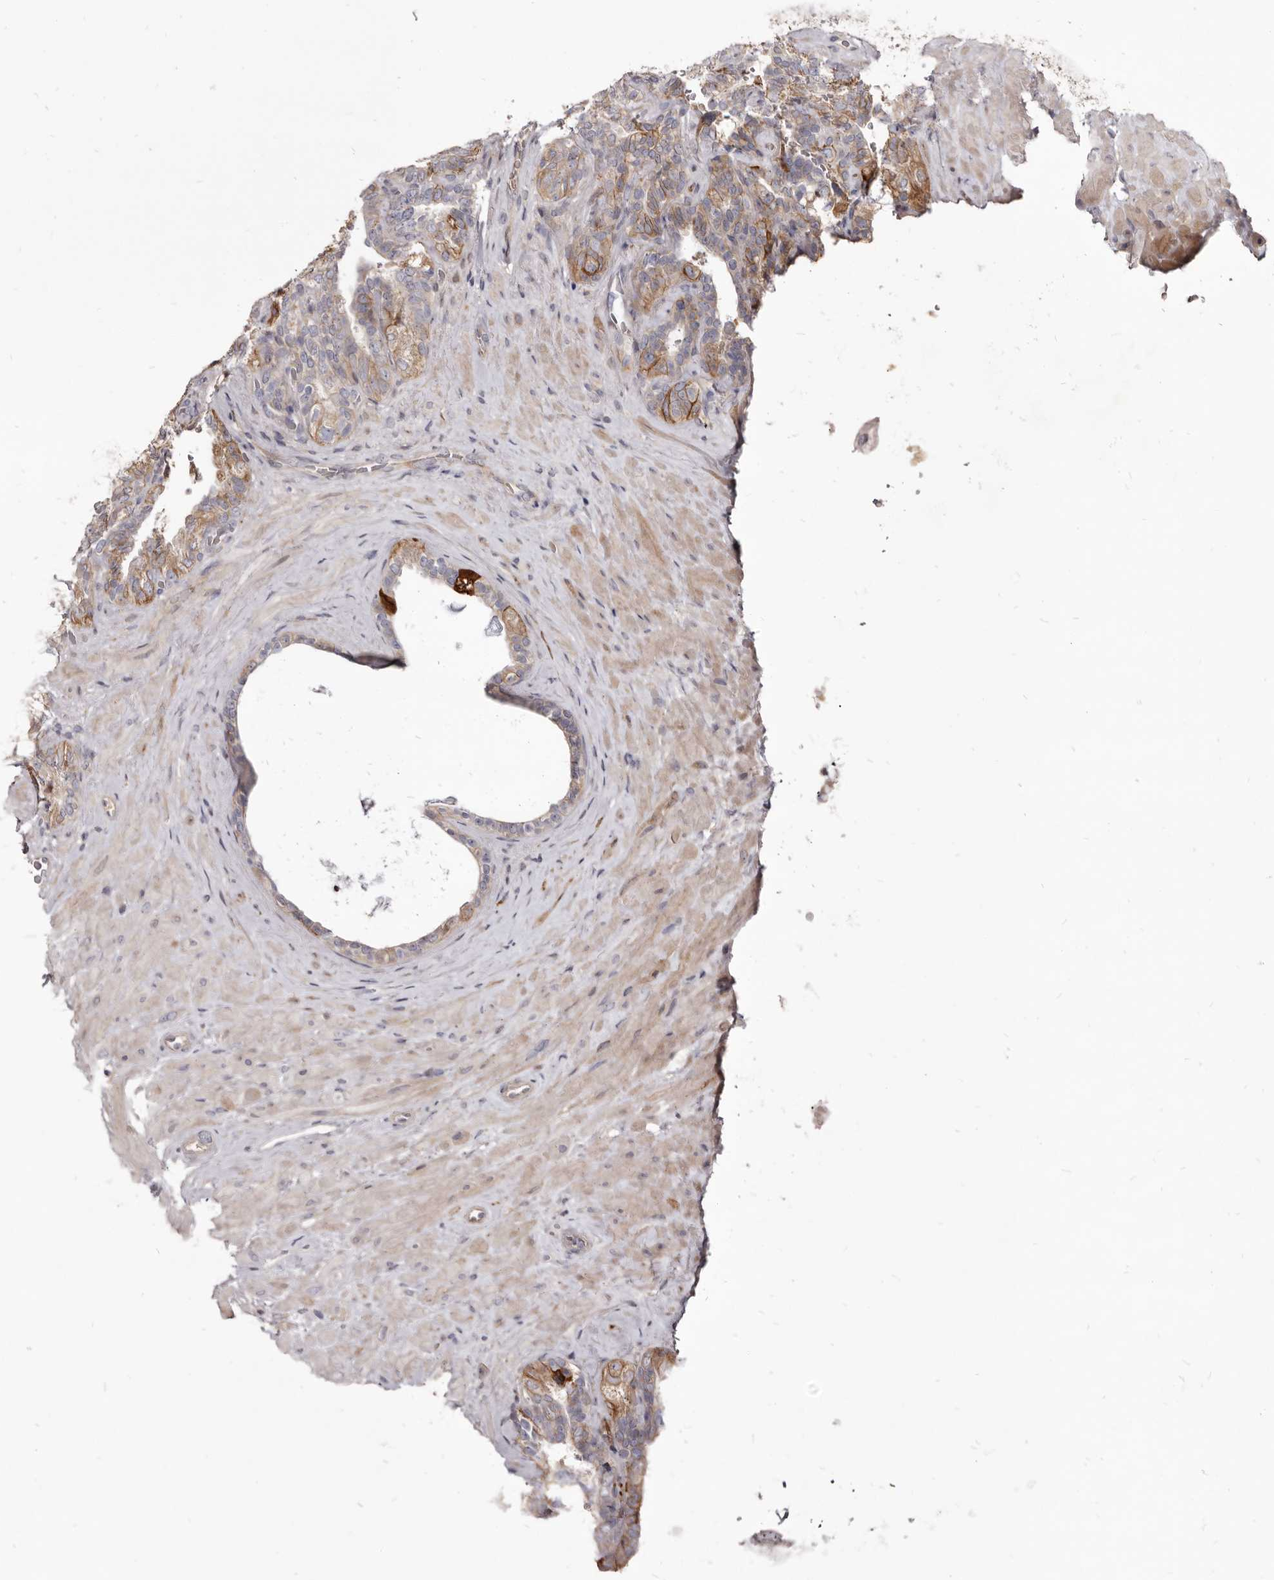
{"staining": {"intensity": "moderate", "quantity": ">75%", "location": "cytoplasmic/membranous"}, "tissue": "seminal vesicle", "cell_type": "Glandular cells", "image_type": "normal", "snomed": [{"axis": "morphology", "description": "Normal tissue, NOS"}, {"axis": "topography", "description": "Prostate"}, {"axis": "topography", "description": "Seminal veicle"}], "caption": "Immunohistochemical staining of benign human seminal vesicle shows >75% levels of moderate cytoplasmic/membranous protein positivity in about >75% of glandular cells.", "gene": "FAS", "patient": {"sex": "male", "age": 67}}